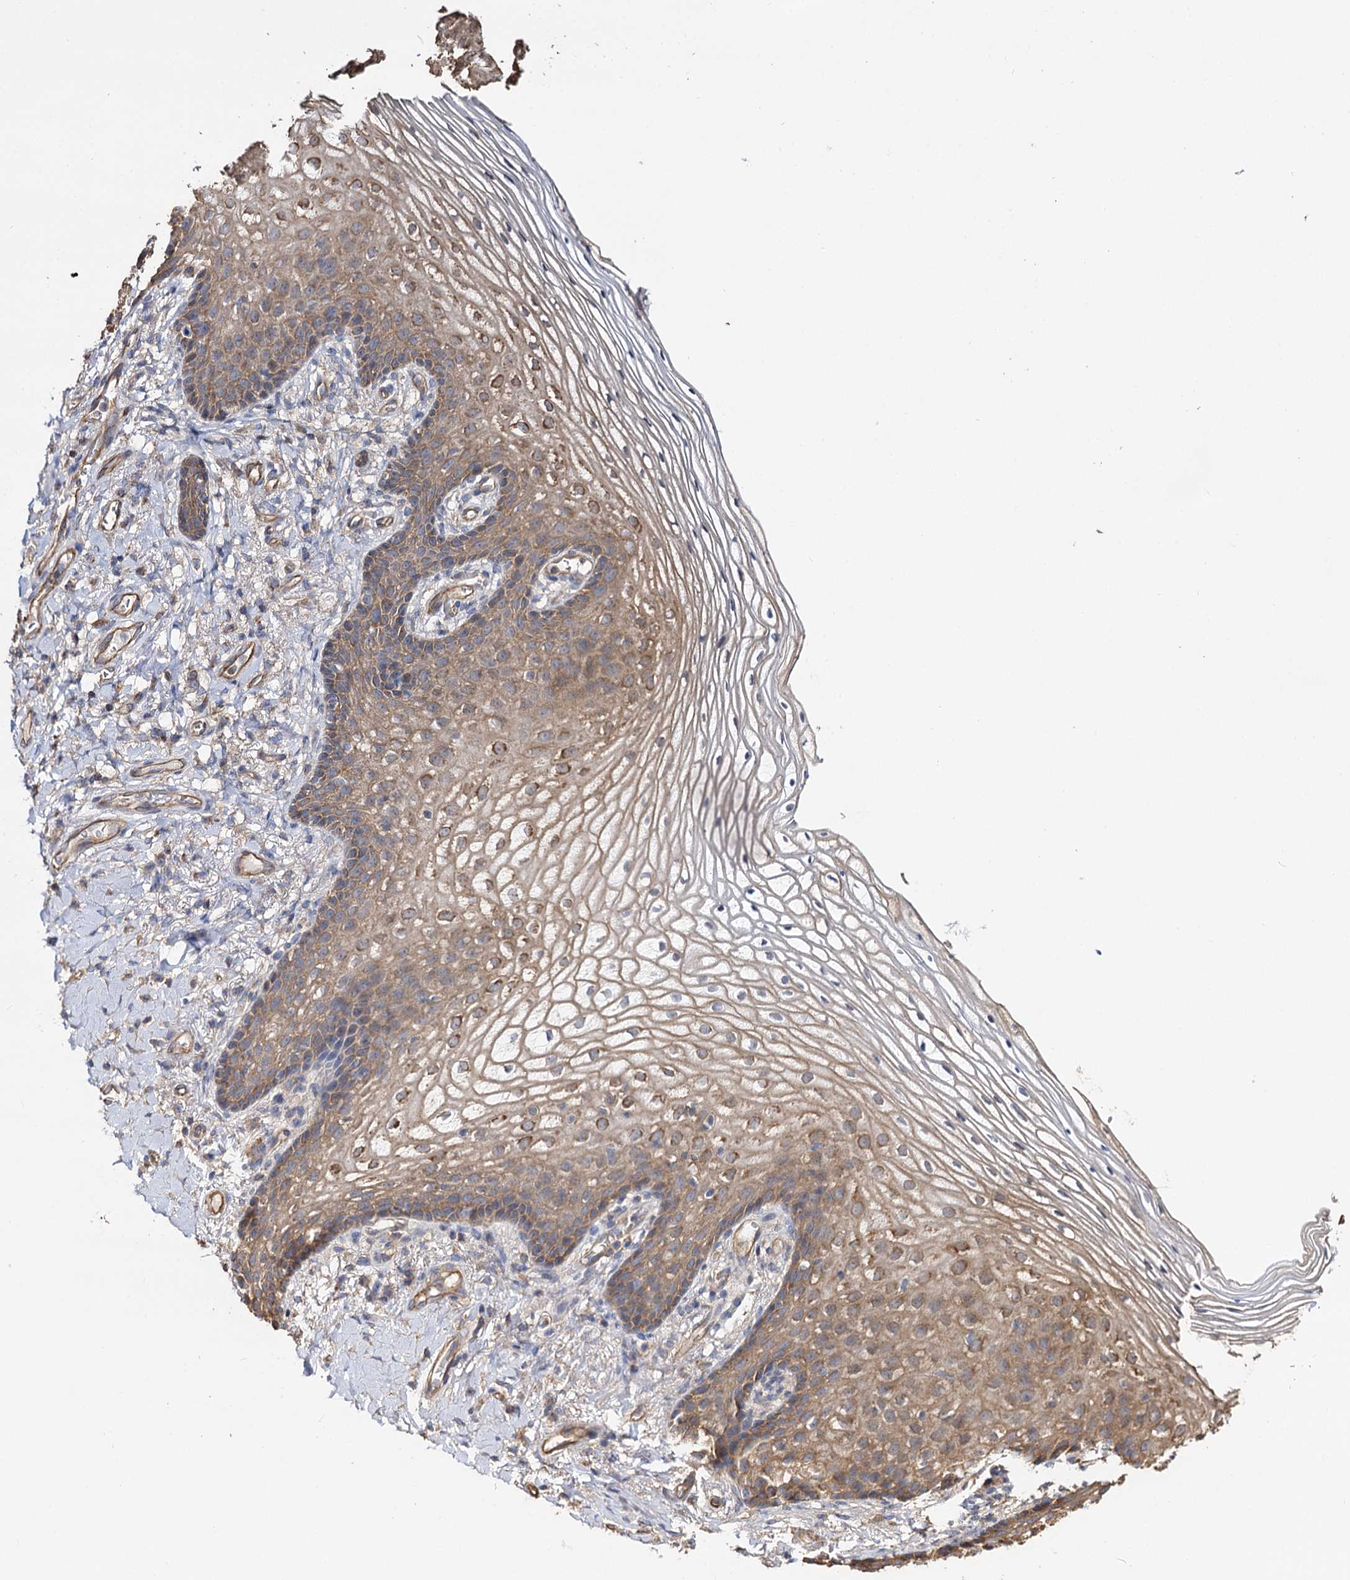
{"staining": {"intensity": "moderate", "quantity": ">75%", "location": "cytoplasmic/membranous"}, "tissue": "vagina", "cell_type": "Squamous epithelial cells", "image_type": "normal", "snomed": [{"axis": "morphology", "description": "Normal tissue, NOS"}, {"axis": "topography", "description": "Vagina"}], "caption": "This micrograph reveals immunohistochemistry (IHC) staining of benign human vagina, with medium moderate cytoplasmic/membranous expression in approximately >75% of squamous epithelial cells.", "gene": "IDI1", "patient": {"sex": "female", "age": 60}}